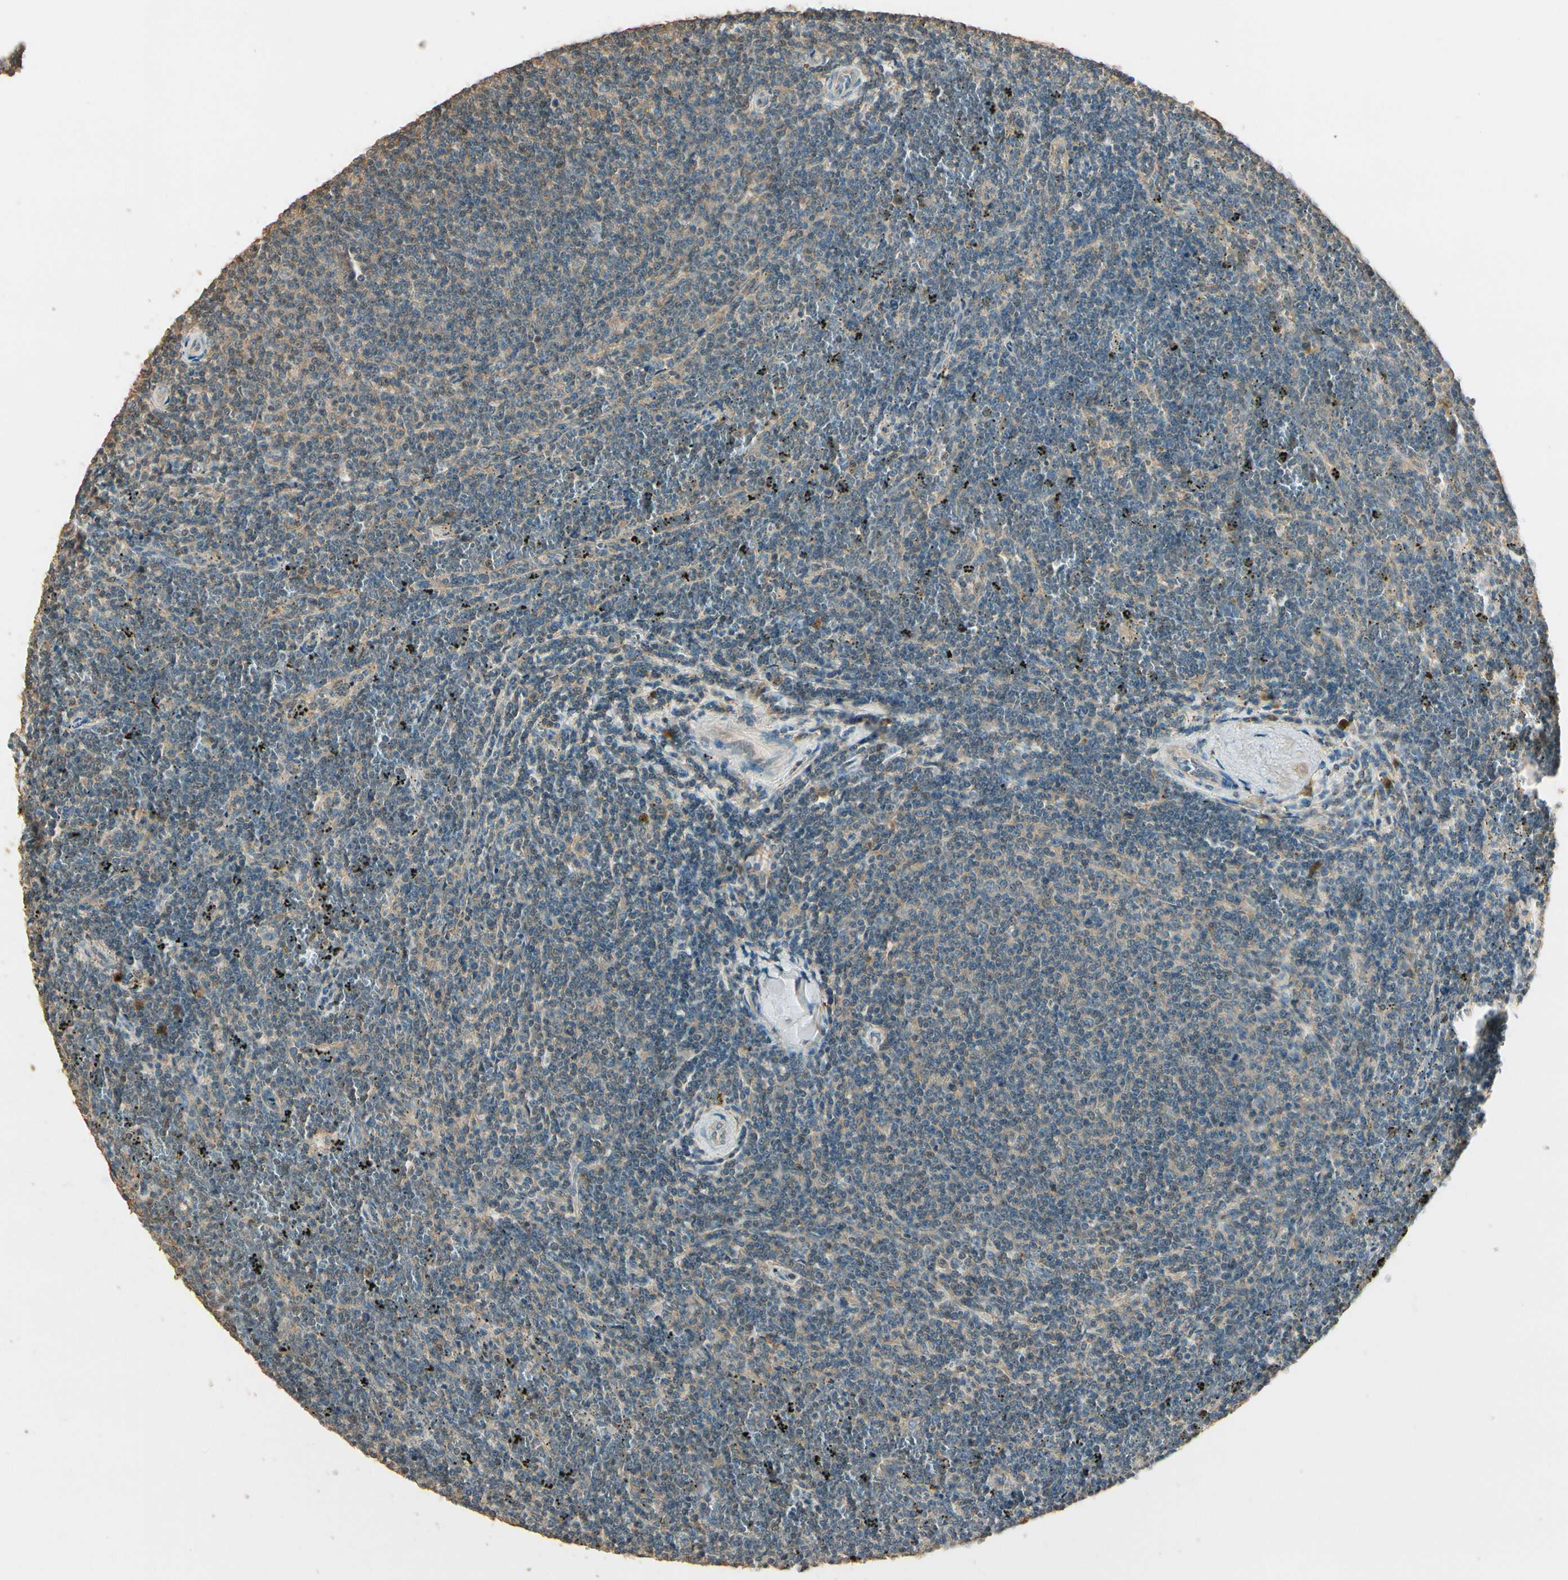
{"staining": {"intensity": "weak", "quantity": ">75%", "location": "cytoplasmic/membranous"}, "tissue": "lymphoma", "cell_type": "Tumor cells", "image_type": "cancer", "snomed": [{"axis": "morphology", "description": "Malignant lymphoma, non-Hodgkin's type, Low grade"}, {"axis": "topography", "description": "Spleen"}], "caption": "Low-grade malignant lymphoma, non-Hodgkin's type tissue demonstrates weak cytoplasmic/membranous staining in about >75% of tumor cells, visualized by immunohistochemistry. The staining was performed using DAB, with brown indicating positive protein expression. Nuclei are stained blue with hematoxylin.", "gene": "PLXNA1", "patient": {"sex": "female", "age": 50}}